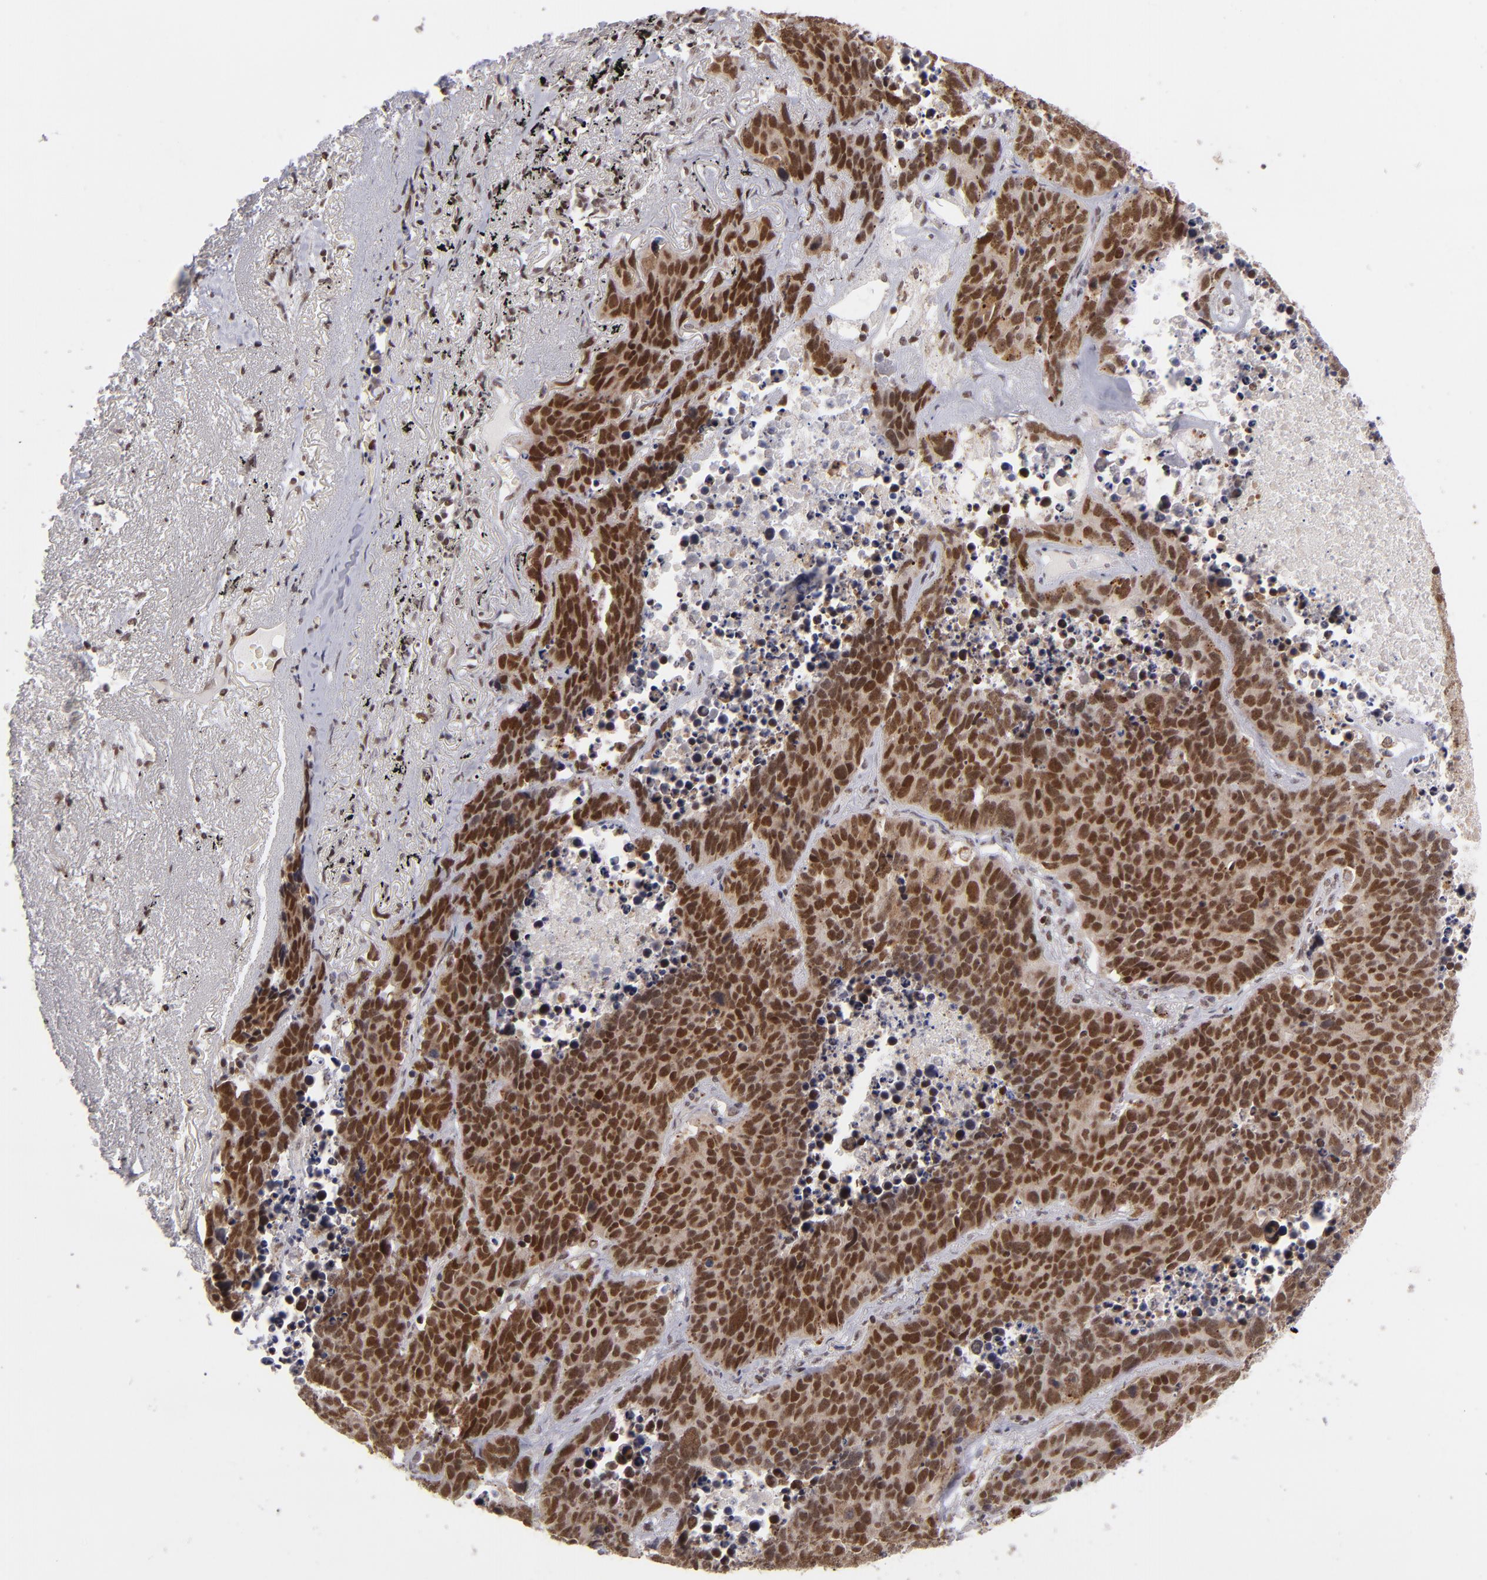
{"staining": {"intensity": "strong", "quantity": ">75%", "location": "nuclear"}, "tissue": "lung cancer", "cell_type": "Tumor cells", "image_type": "cancer", "snomed": [{"axis": "morphology", "description": "Carcinoid, malignant, NOS"}, {"axis": "topography", "description": "Lung"}], "caption": "Tumor cells exhibit high levels of strong nuclear positivity in approximately >75% of cells in lung malignant carcinoid.", "gene": "MLLT3", "patient": {"sex": "male", "age": 60}}